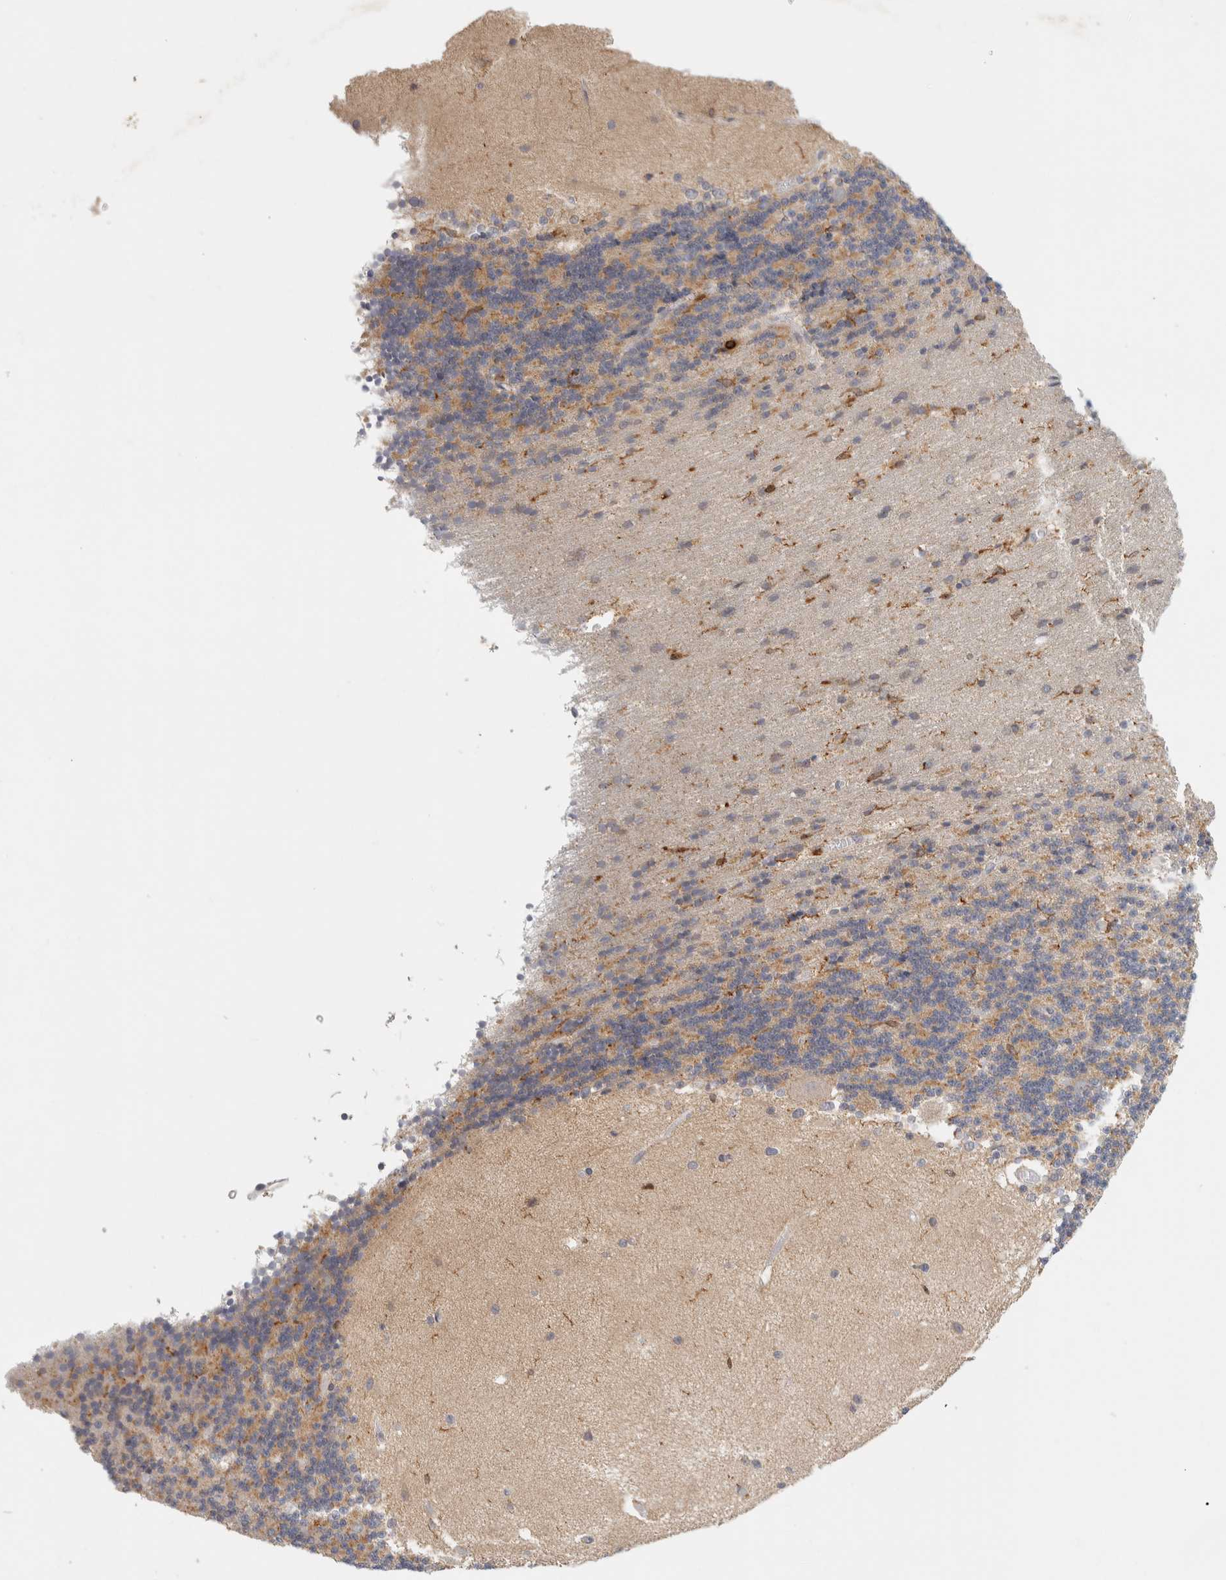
{"staining": {"intensity": "moderate", "quantity": ">75%", "location": "cytoplasmic/membranous"}, "tissue": "cerebellum", "cell_type": "Cells in granular layer", "image_type": "normal", "snomed": [{"axis": "morphology", "description": "Normal tissue, NOS"}, {"axis": "topography", "description": "Cerebellum"}], "caption": "Immunohistochemistry (DAB) staining of normal cerebellum shows moderate cytoplasmic/membranous protein expression in about >75% of cells in granular layer. The protein is stained brown, and the nuclei are stained in blue (DAB (3,3'-diaminobenzidine) IHC with brightfield microscopy, high magnification).", "gene": "RUNDC1", "patient": {"sex": "female", "age": 54}}